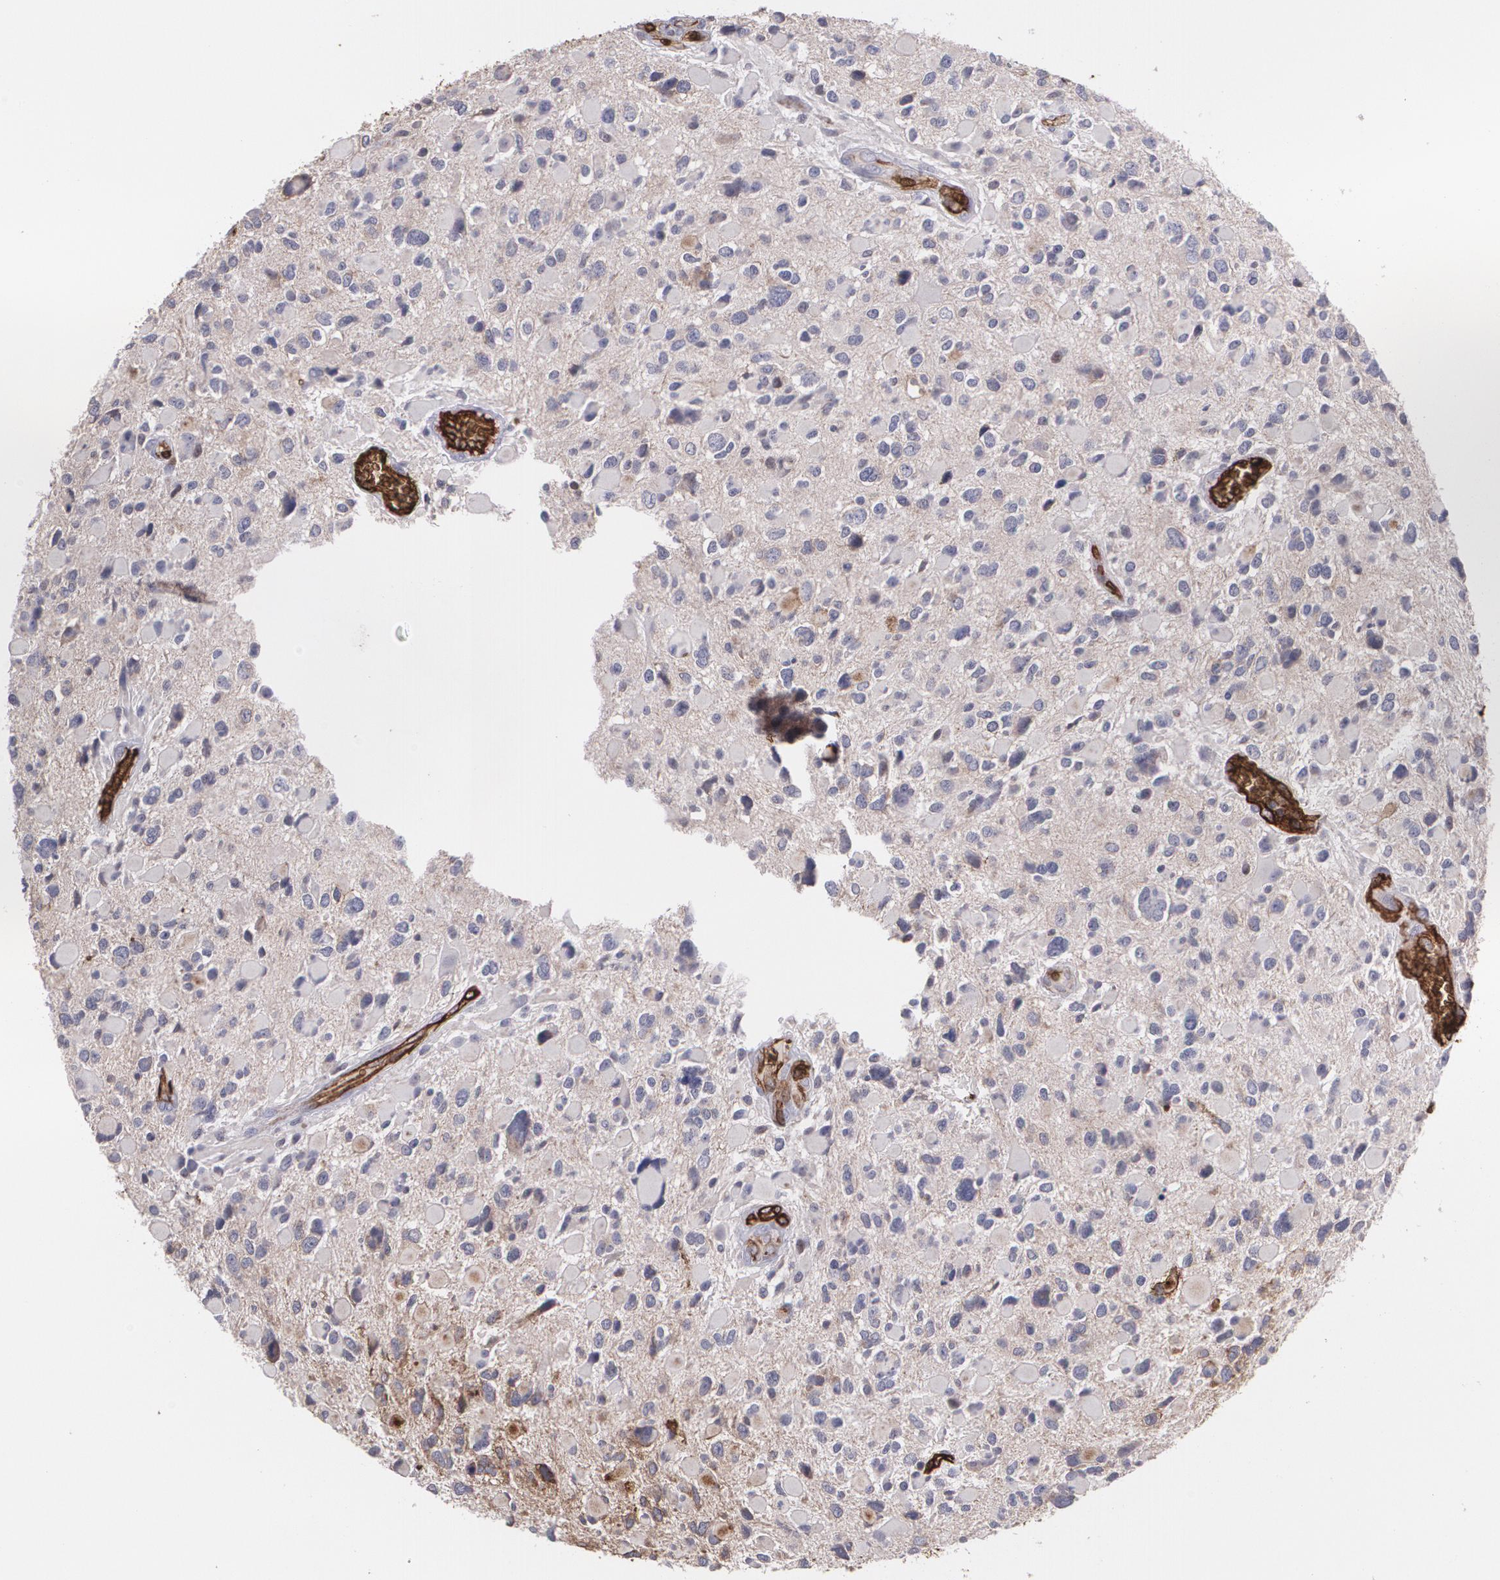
{"staining": {"intensity": "weak", "quantity": ">75%", "location": "cytoplasmic/membranous"}, "tissue": "glioma", "cell_type": "Tumor cells", "image_type": "cancer", "snomed": [{"axis": "morphology", "description": "Glioma, malignant, High grade"}, {"axis": "topography", "description": "Brain"}], "caption": "This image displays immunohistochemistry staining of human malignant high-grade glioma, with low weak cytoplasmic/membranous positivity in about >75% of tumor cells.", "gene": "SLC2A1", "patient": {"sex": "female", "age": 37}}